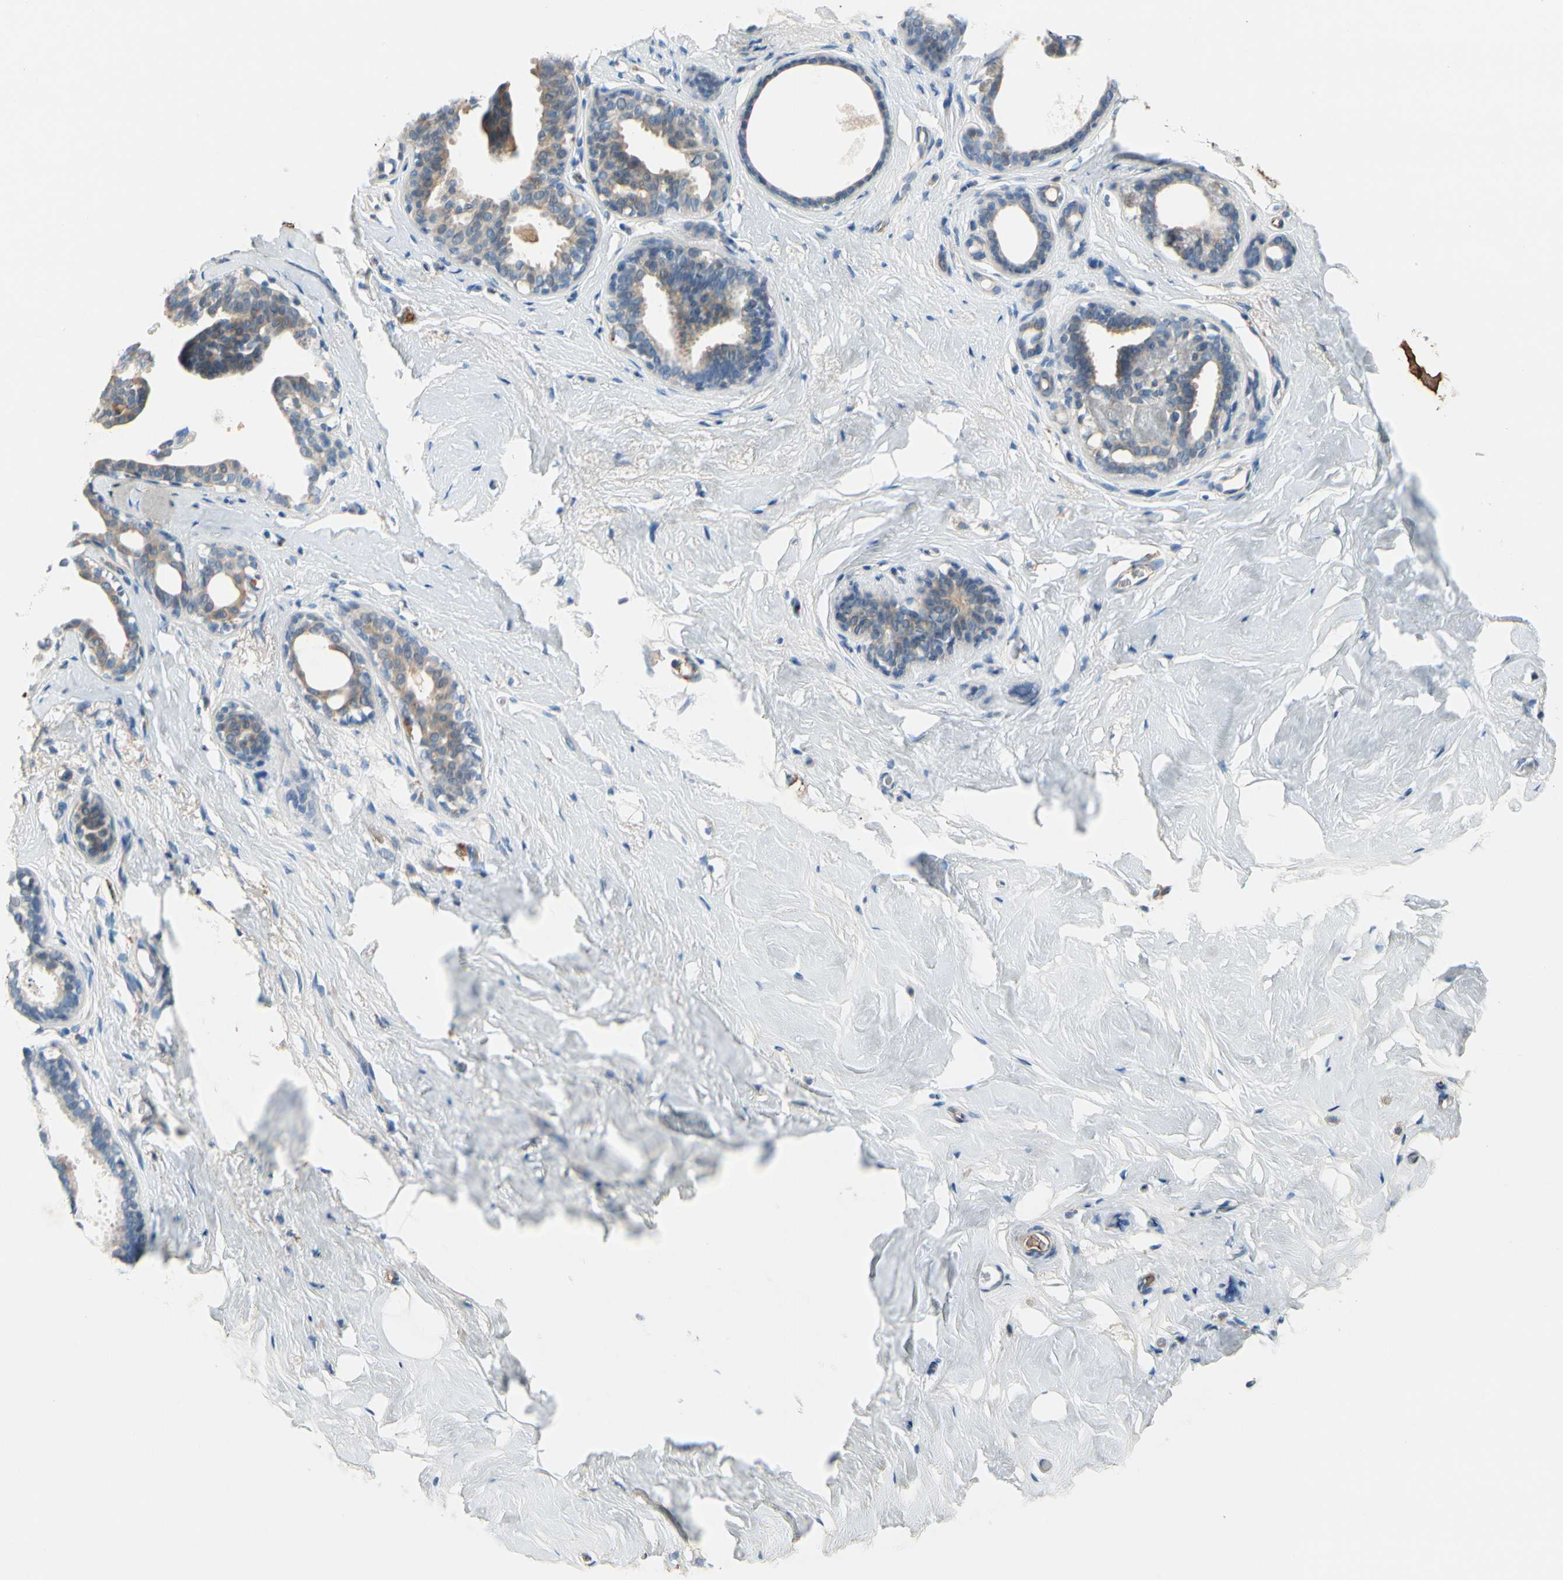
{"staining": {"intensity": "negative", "quantity": "none", "location": "none"}, "tissue": "breast", "cell_type": "Adipocytes", "image_type": "normal", "snomed": [{"axis": "morphology", "description": "Normal tissue, NOS"}, {"axis": "topography", "description": "Breast"}], "caption": "This is a photomicrograph of immunohistochemistry (IHC) staining of normal breast, which shows no positivity in adipocytes.", "gene": "CNDP1", "patient": {"sex": "female", "age": 75}}